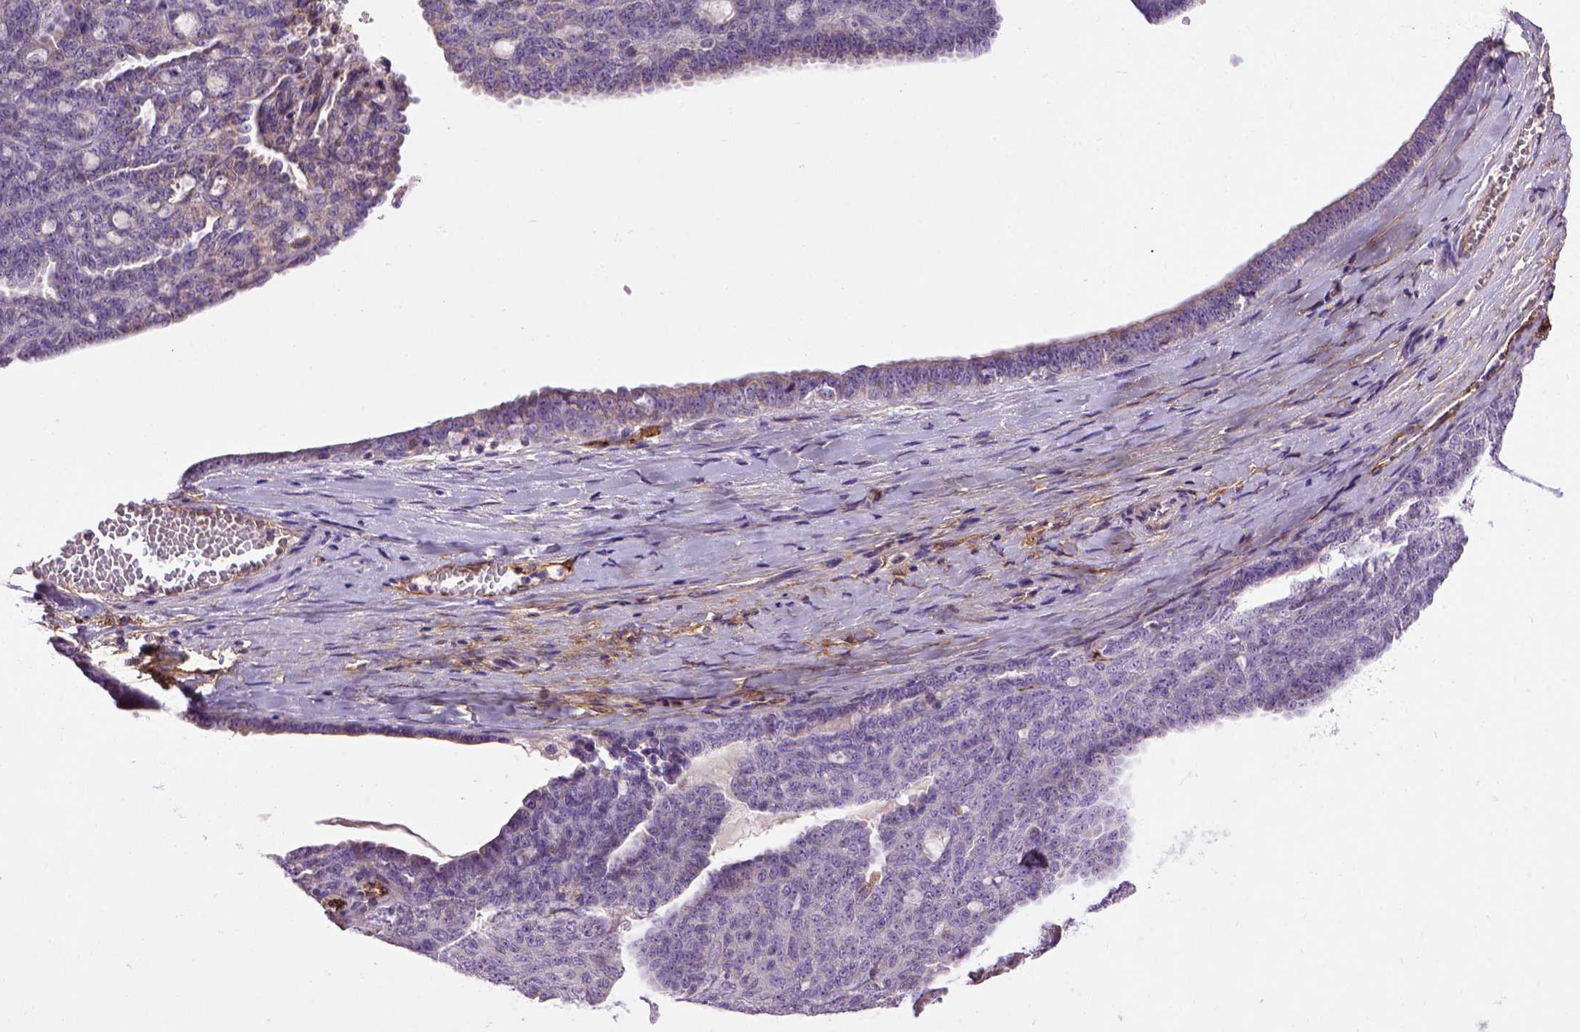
{"staining": {"intensity": "negative", "quantity": "none", "location": "none"}, "tissue": "ovarian cancer", "cell_type": "Tumor cells", "image_type": "cancer", "snomed": [{"axis": "morphology", "description": "Cystadenocarcinoma, serous, NOS"}, {"axis": "topography", "description": "Ovary"}], "caption": "High magnification brightfield microscopy of serous cystadenocarcinoma (ovarian) stained with DAB (3,3'-diaminobenzidine) (brown) and counterstained with hematoxylin (blue): tumor cells show no significant staining.", "gene": "ENG", "patient": {"sex": "female", "age": 71}}